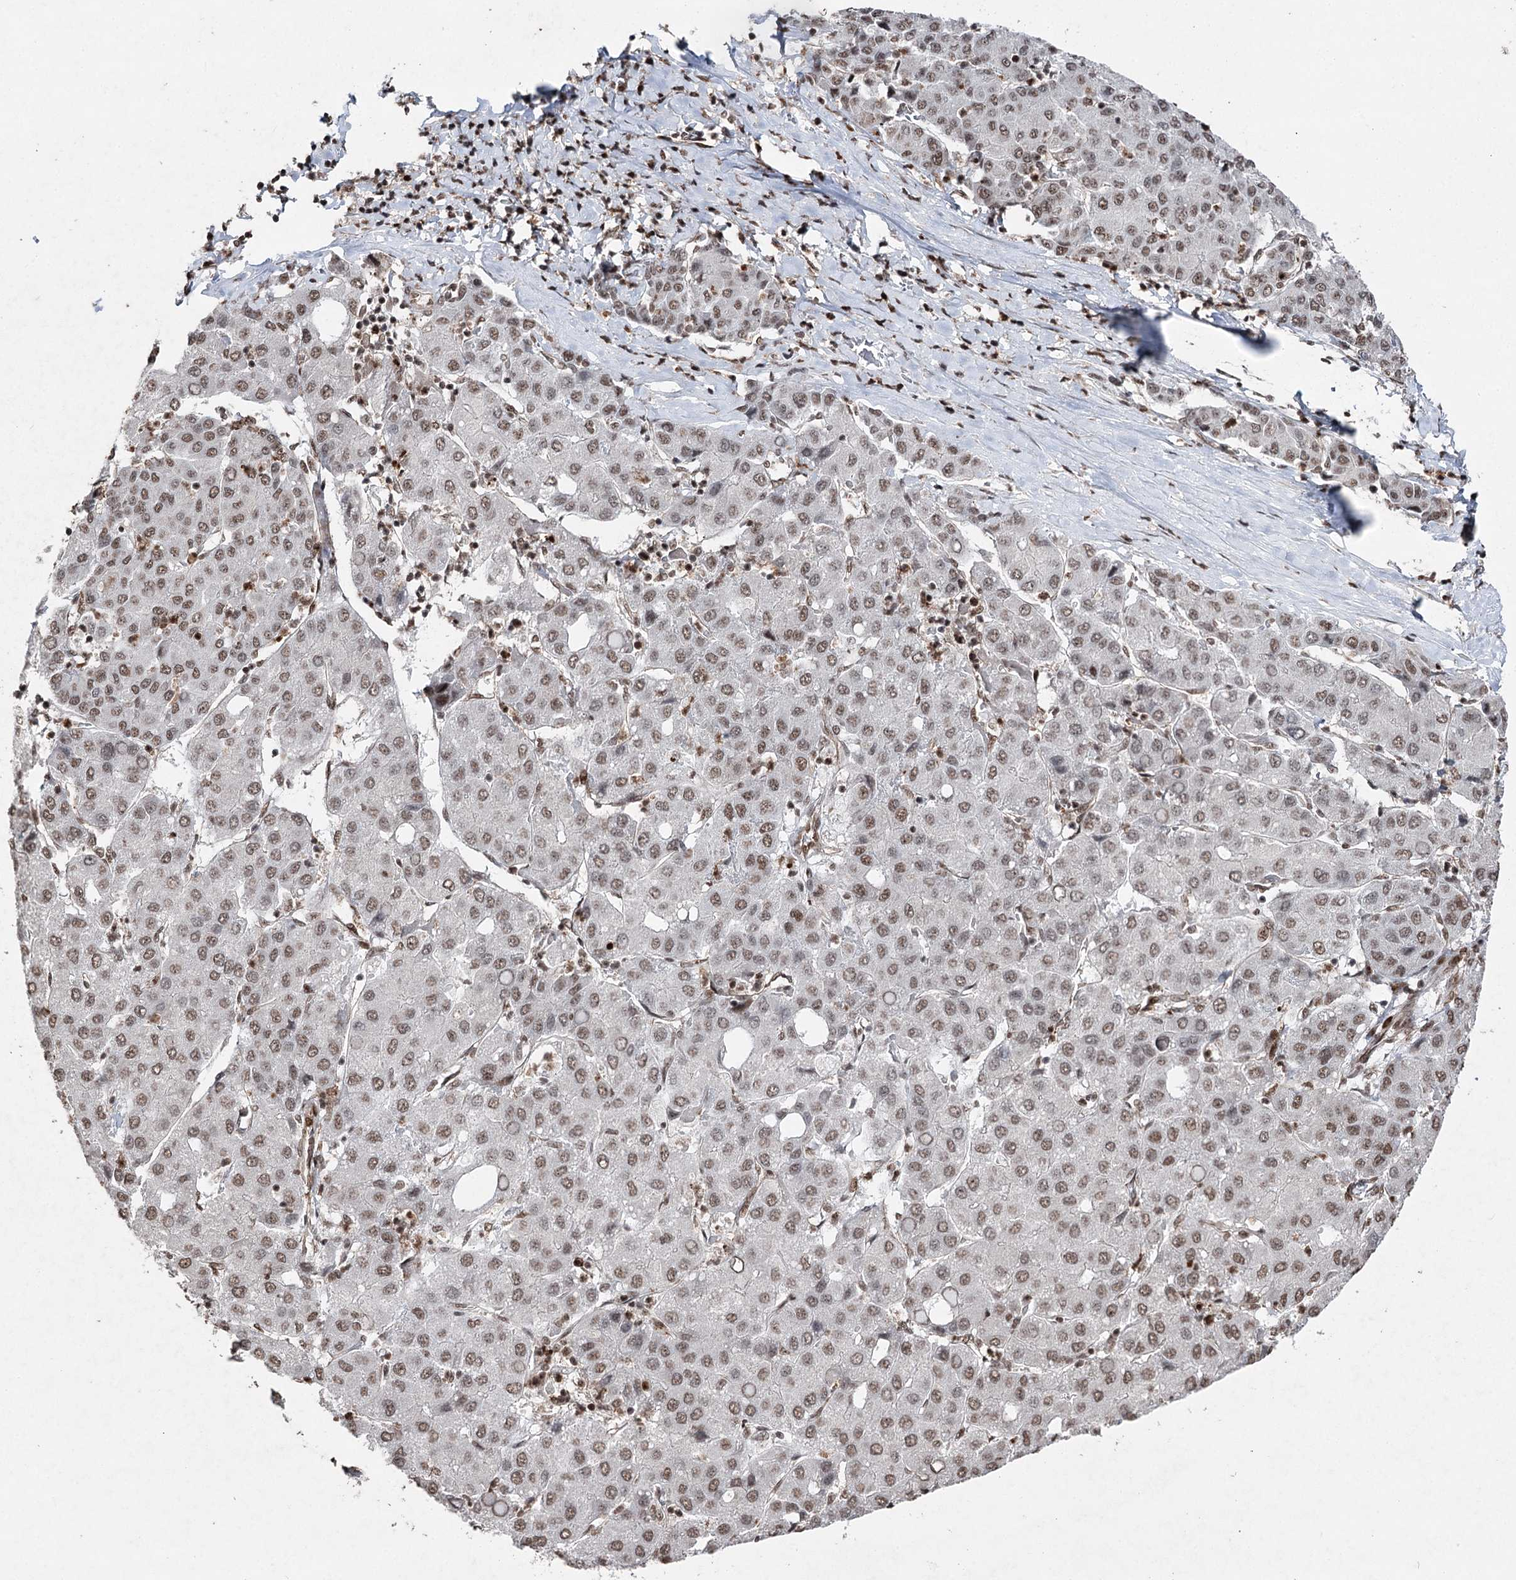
{"staining": {"intensity": "moderate", "quantity": "25%-75%", "location": "nuclear"}, "tissue": "liver cancer", "cell_type": "Tumor cells", "image_type": "cancer", "snomed": [{"axis": "morphology", "description": "Carcinoma, Hepatocellular, NOS"}, {"axis": "topography", "description": "Liver"}], "caption": "Protein staining by immunohistochemistry (IHC) demonstrates moderate nuclear staining in about 25%-75% of tumor cells in liver cancer. (brown staining indicates protein expression, while blue staining denotes nuclei).", "gene": "PDCD4", "patient": {"sex": "male", "age": 65}}